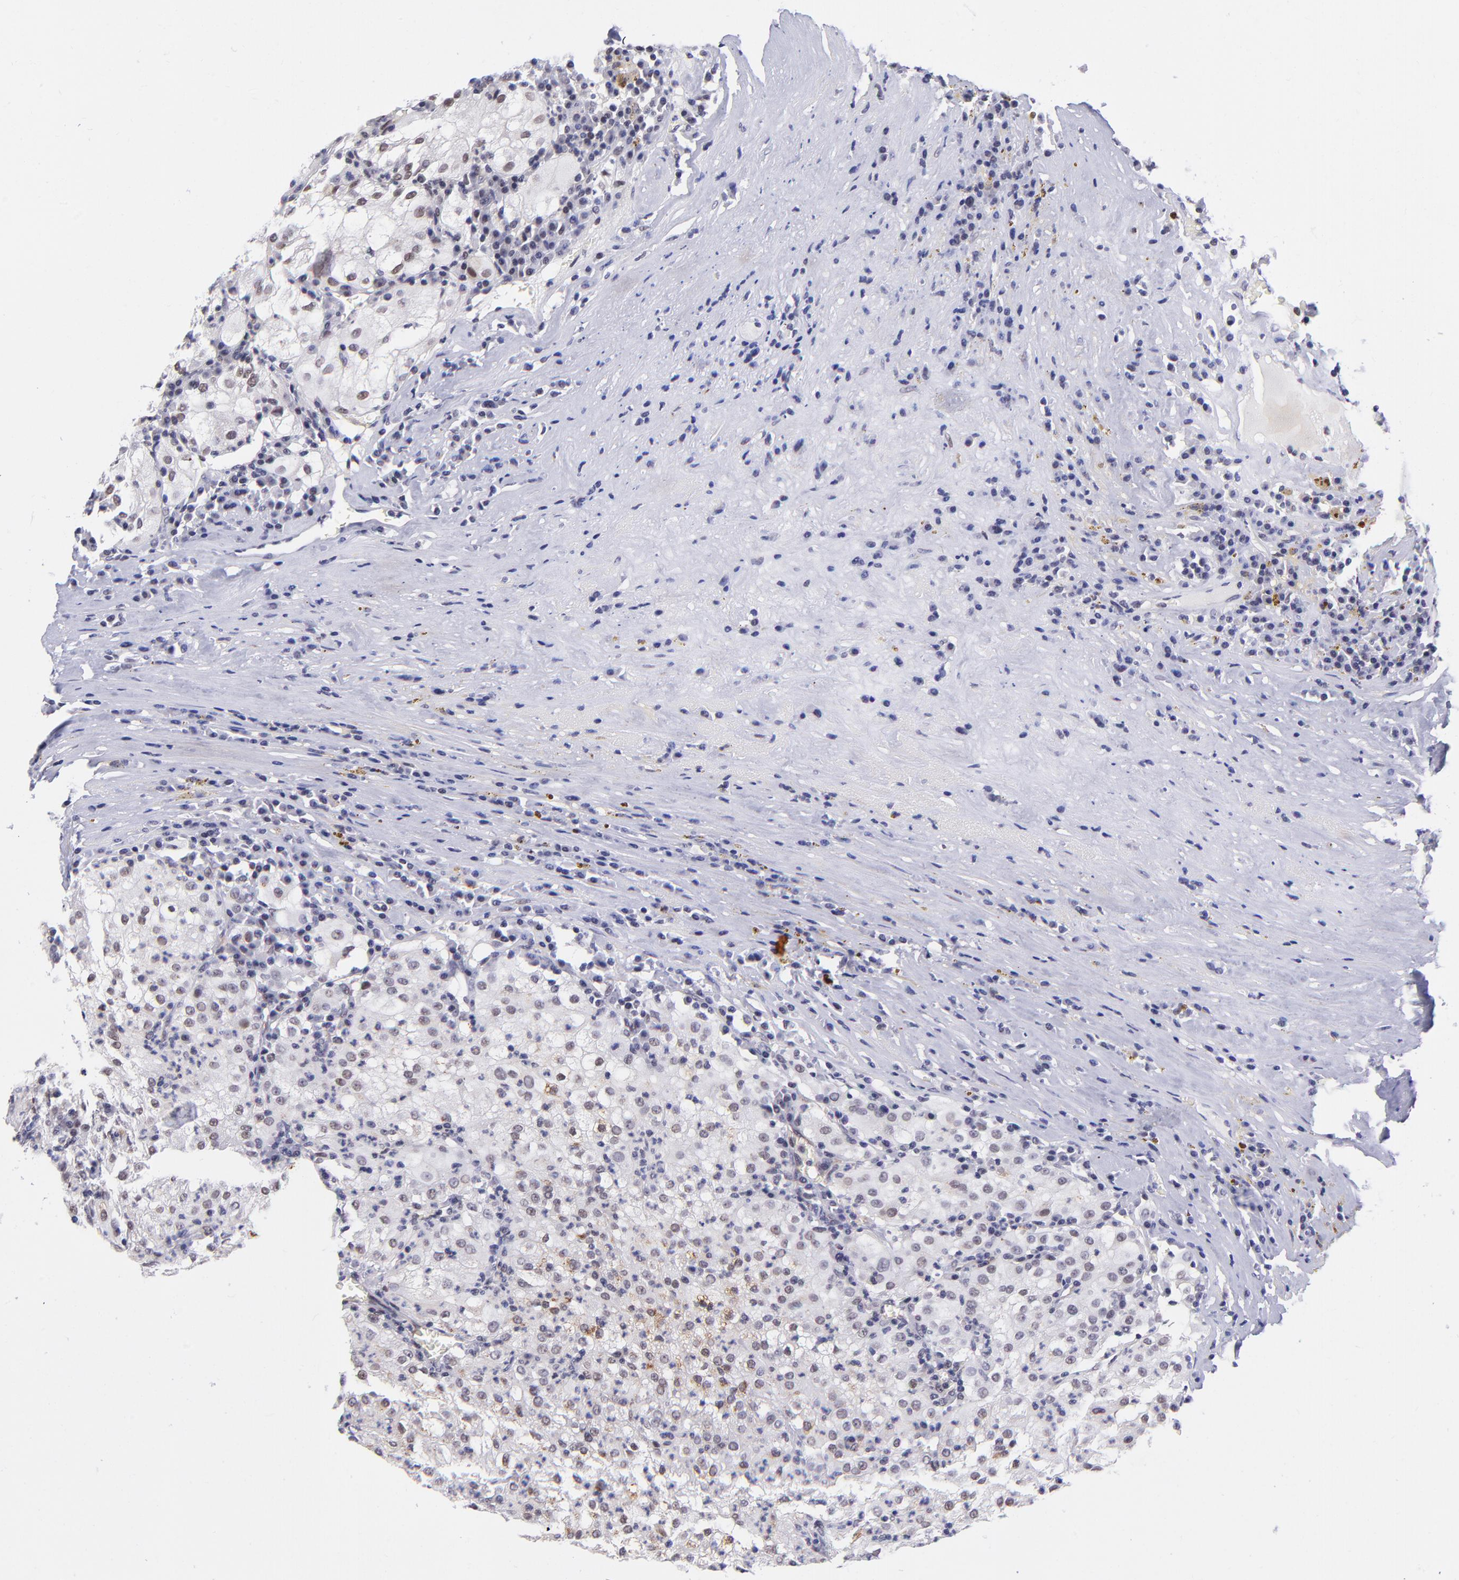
{"staining": {"intensity": "moderate", "quantity": "<25%", "location": "cytoplasmic/membranous"}, "tissue": "renal cancer", "cell_type": "Tumor cells", "image_type": "cancer", "snomed": [{"axis": "morphology", "description": "Adenocarcinoma, NOS"}, {"axis": "topography", "description": "Kidney"}], "caption": "Renal cancer (adenocarcinoma) stained for a protein displays moderate cytoplasmic/membranous positivity in tumor cells.", "gene": "SOX6", "patient": {"sex": "male", "age": 59}}